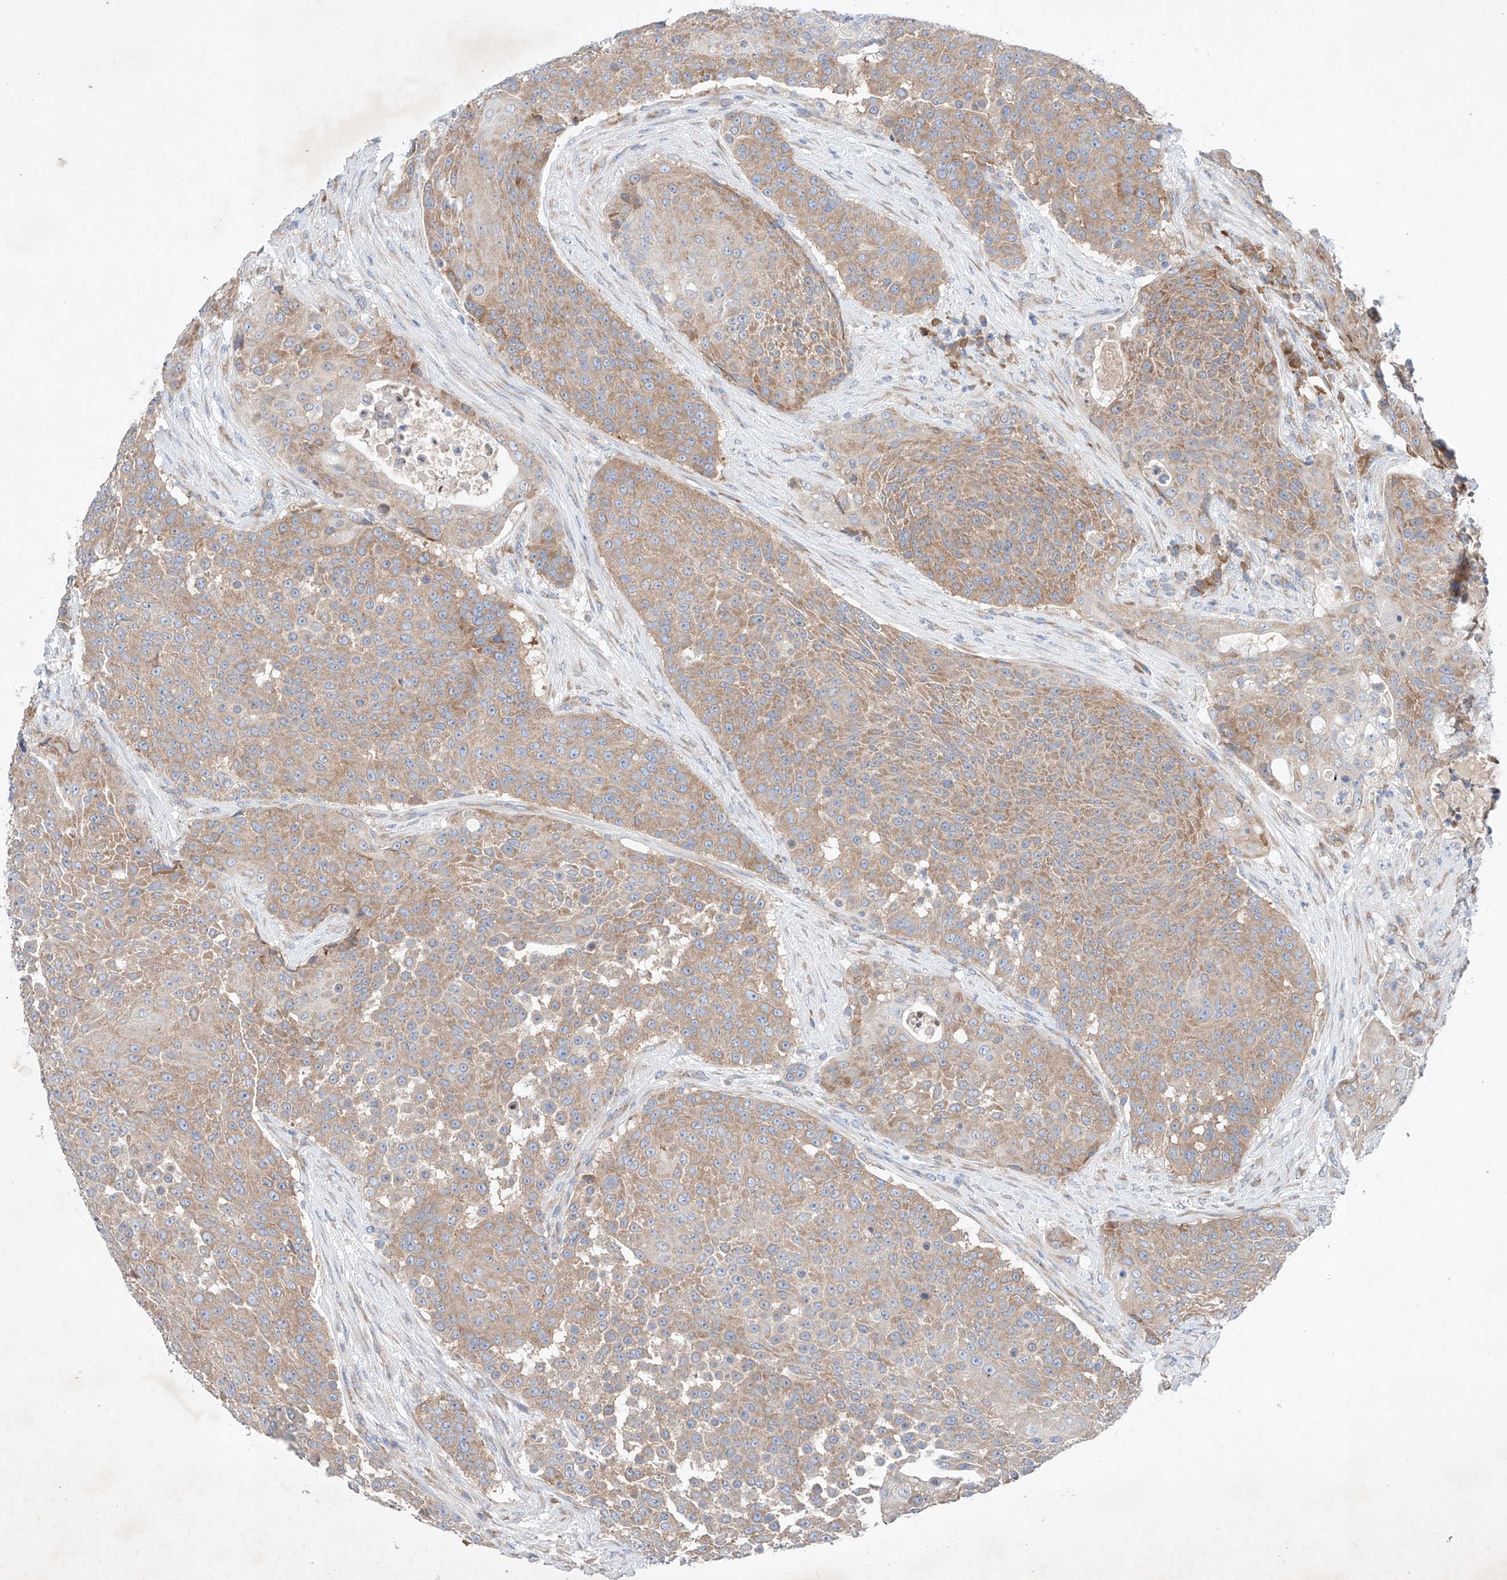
{"staining": {"intensity": "moderate", "quantity": ">75%", "location": "cytoplasmic/membranous"}, "tissue": "urothelial cancer", "cell_type": "Tumor cells", "image_type": "cancer", "snomed": [{"axis": "morphology", "description": "Urothelial carcinoma, High grade"}, {"axis": "topography", "description": "Urinary bladder"}], "caption": "The photomicrograph displays staining of urothelial cancer, revealing moderate cytoplasmic/membranous protein positivity (brown color) within tumor cells.", "gene": "FASTK", "patient": {"sex": "female", "age": 63}}